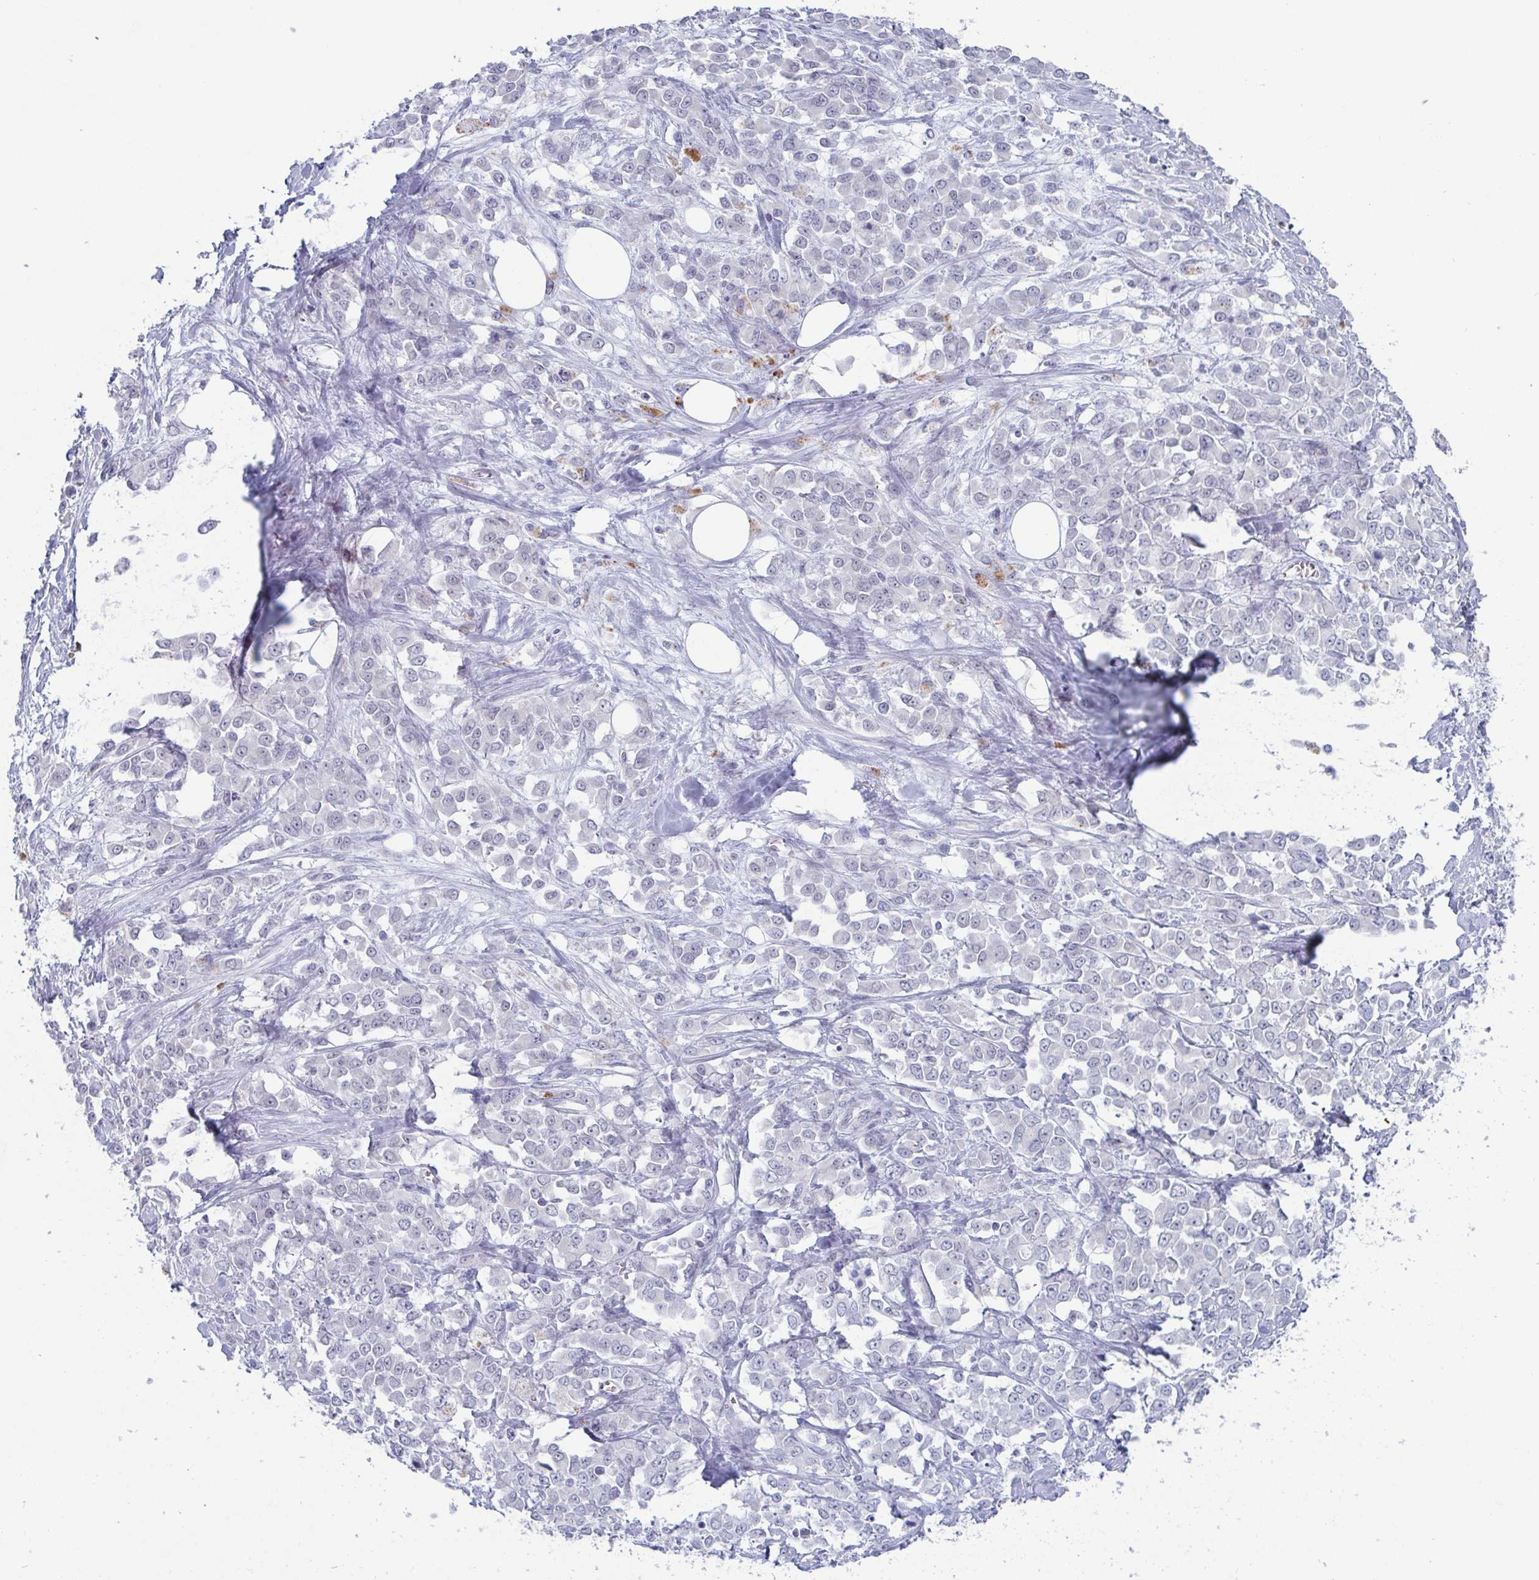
{"staining": {"intensity": "negative", "quantity": "none", "location": "none"}, "tissue": "stomach cancer", "cell_type": "Tumor cells", "image_type": "cancer", "snomed": [{"axis": "morphology", "description": "Adenocarcinoma, NOS"}, {"axis": "topography", "description": "Stomach"}], "caption": "An immunohistochemistry (IHC) image of stomach cancer is shown. There is no staining in tumor cells of stomach cancer.", "gene": "ZFP64", "patient": {"sex": "female", "age": 76}}